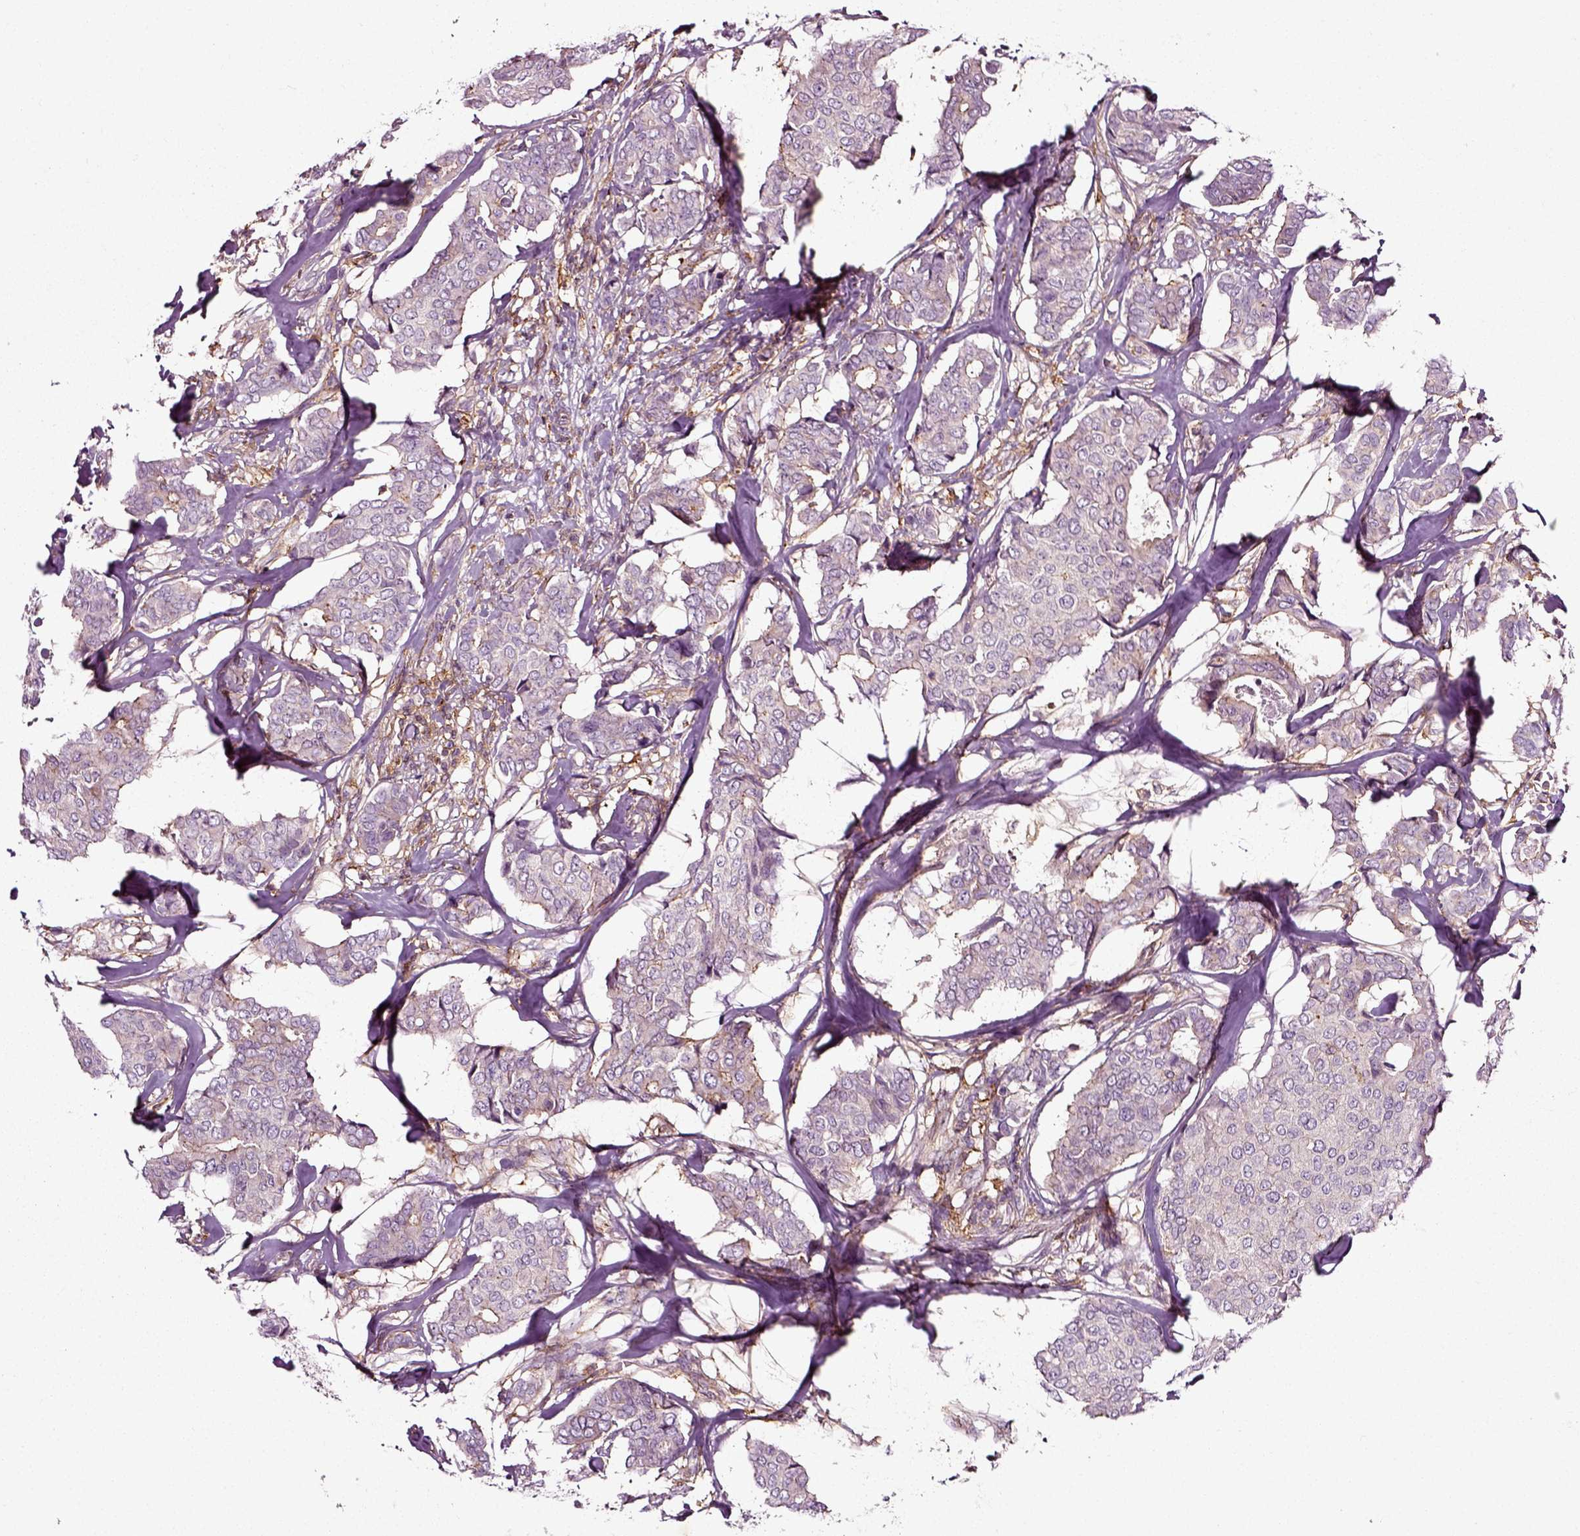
{"staining": {"intensity": "negative", "quantity": "none", "location": "none"}, "tissue": "breast cancer", "cell_type": "Tumor cells", "image_type": "cancer", "snomed": [{"axis": "morphology", "description": "Duct carcinoma"}, {"axis": "topography", "description": "Breast"}], "caption": "This is an immunohistochemistry (IHC) image of breast invasive ductal carcinoma. There is no positivity in tumor cells.", "gene": "RHOF", "patient": {"sex": "female", "age": 75}}